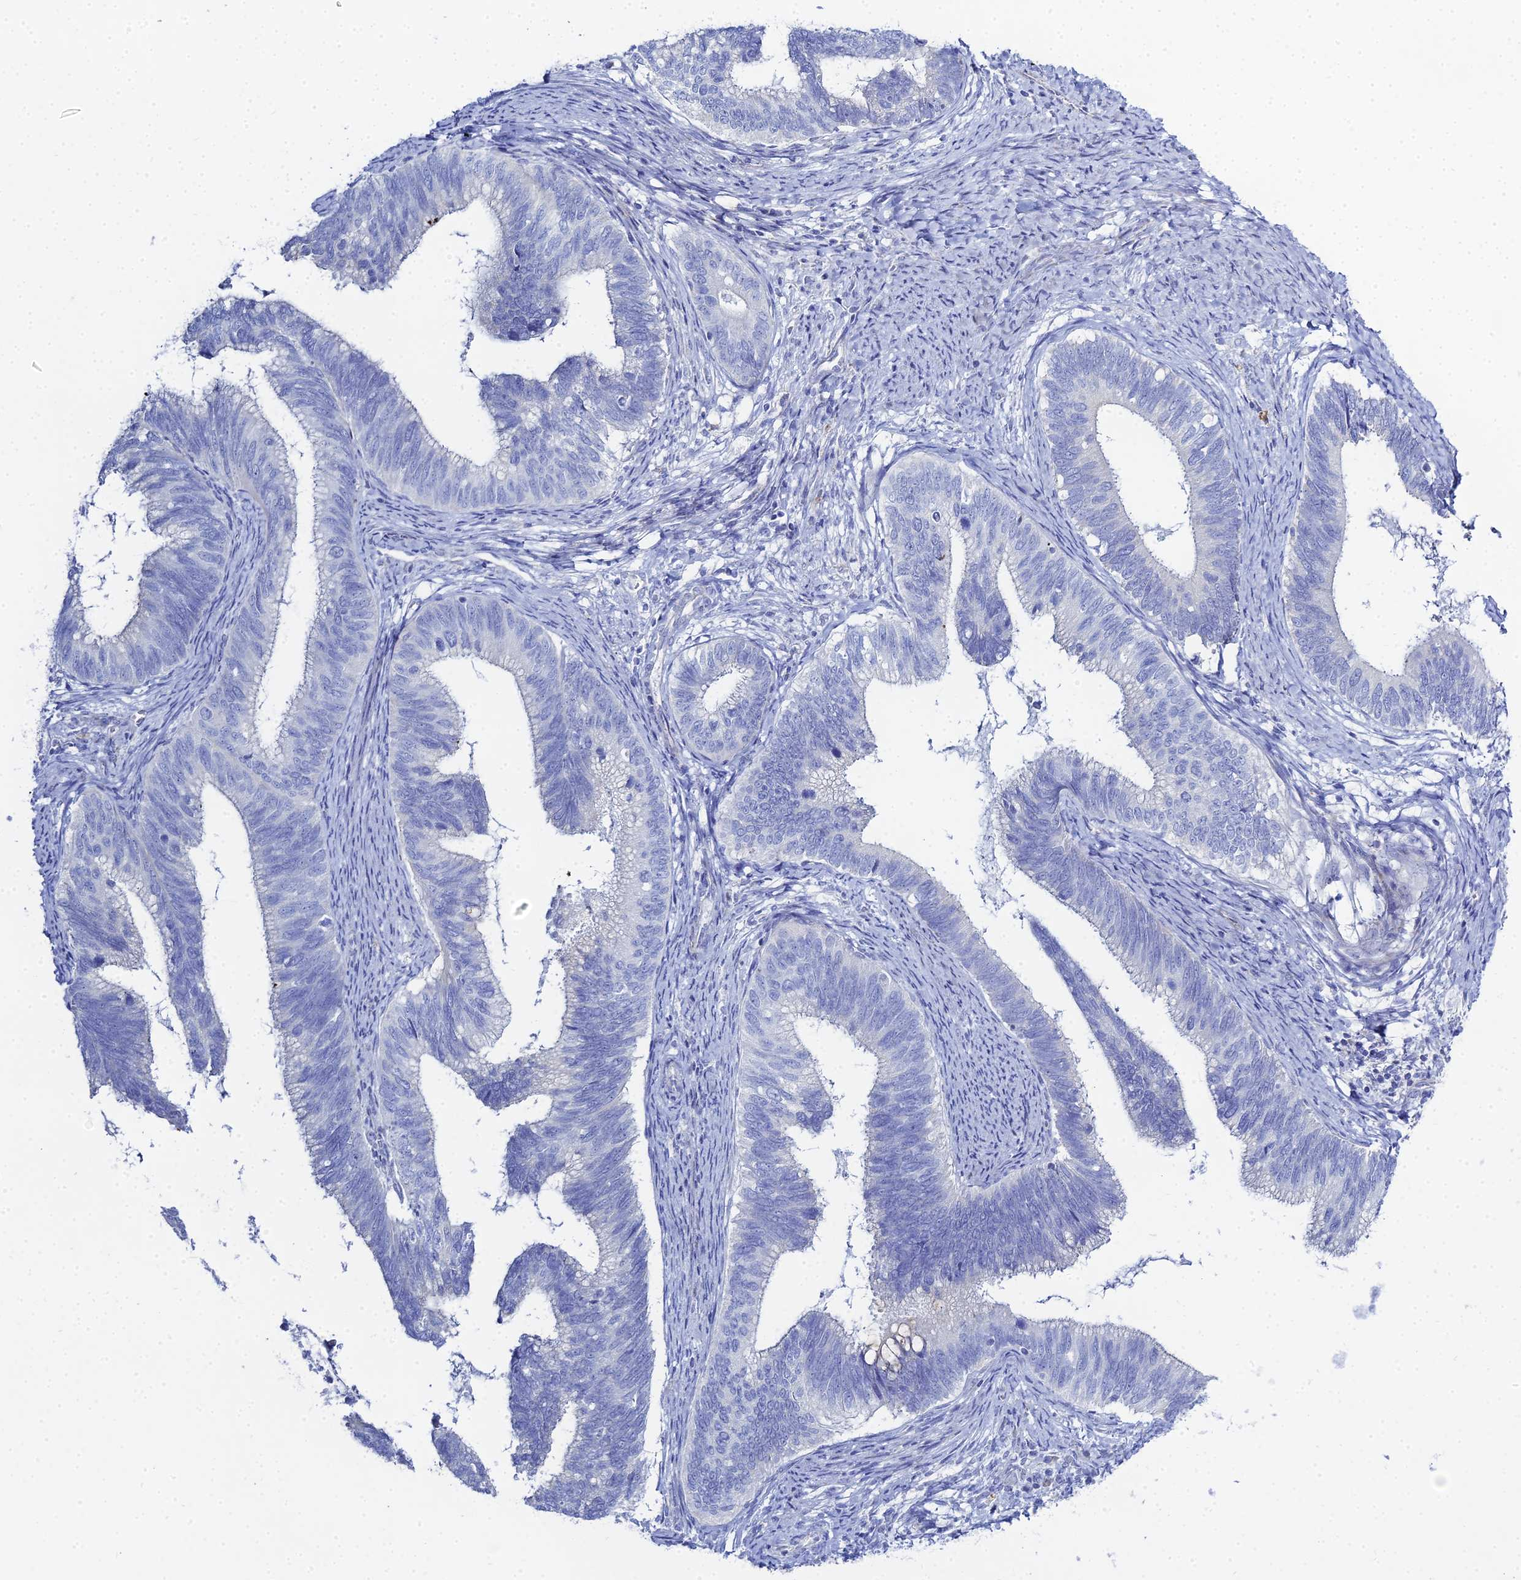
{"staining": {"intensity": "negative", "quantity": "none", "location": "none"}, "tissue": "cervical cancer", "cell_type": "Tumor cells", "image_type": "cancer", "snomed": [{"axis": "morphology", "description": "Adenocarcinoma, NOS"}, {"axis": "topography", "description": "Cervix"}], "caption": "Protein analysis of cervical cancer (adenocarcinoma) displays no significant expression in tumor cells.", "gene": "DHX34", "patient": {"sex": "female", "age": 42}}